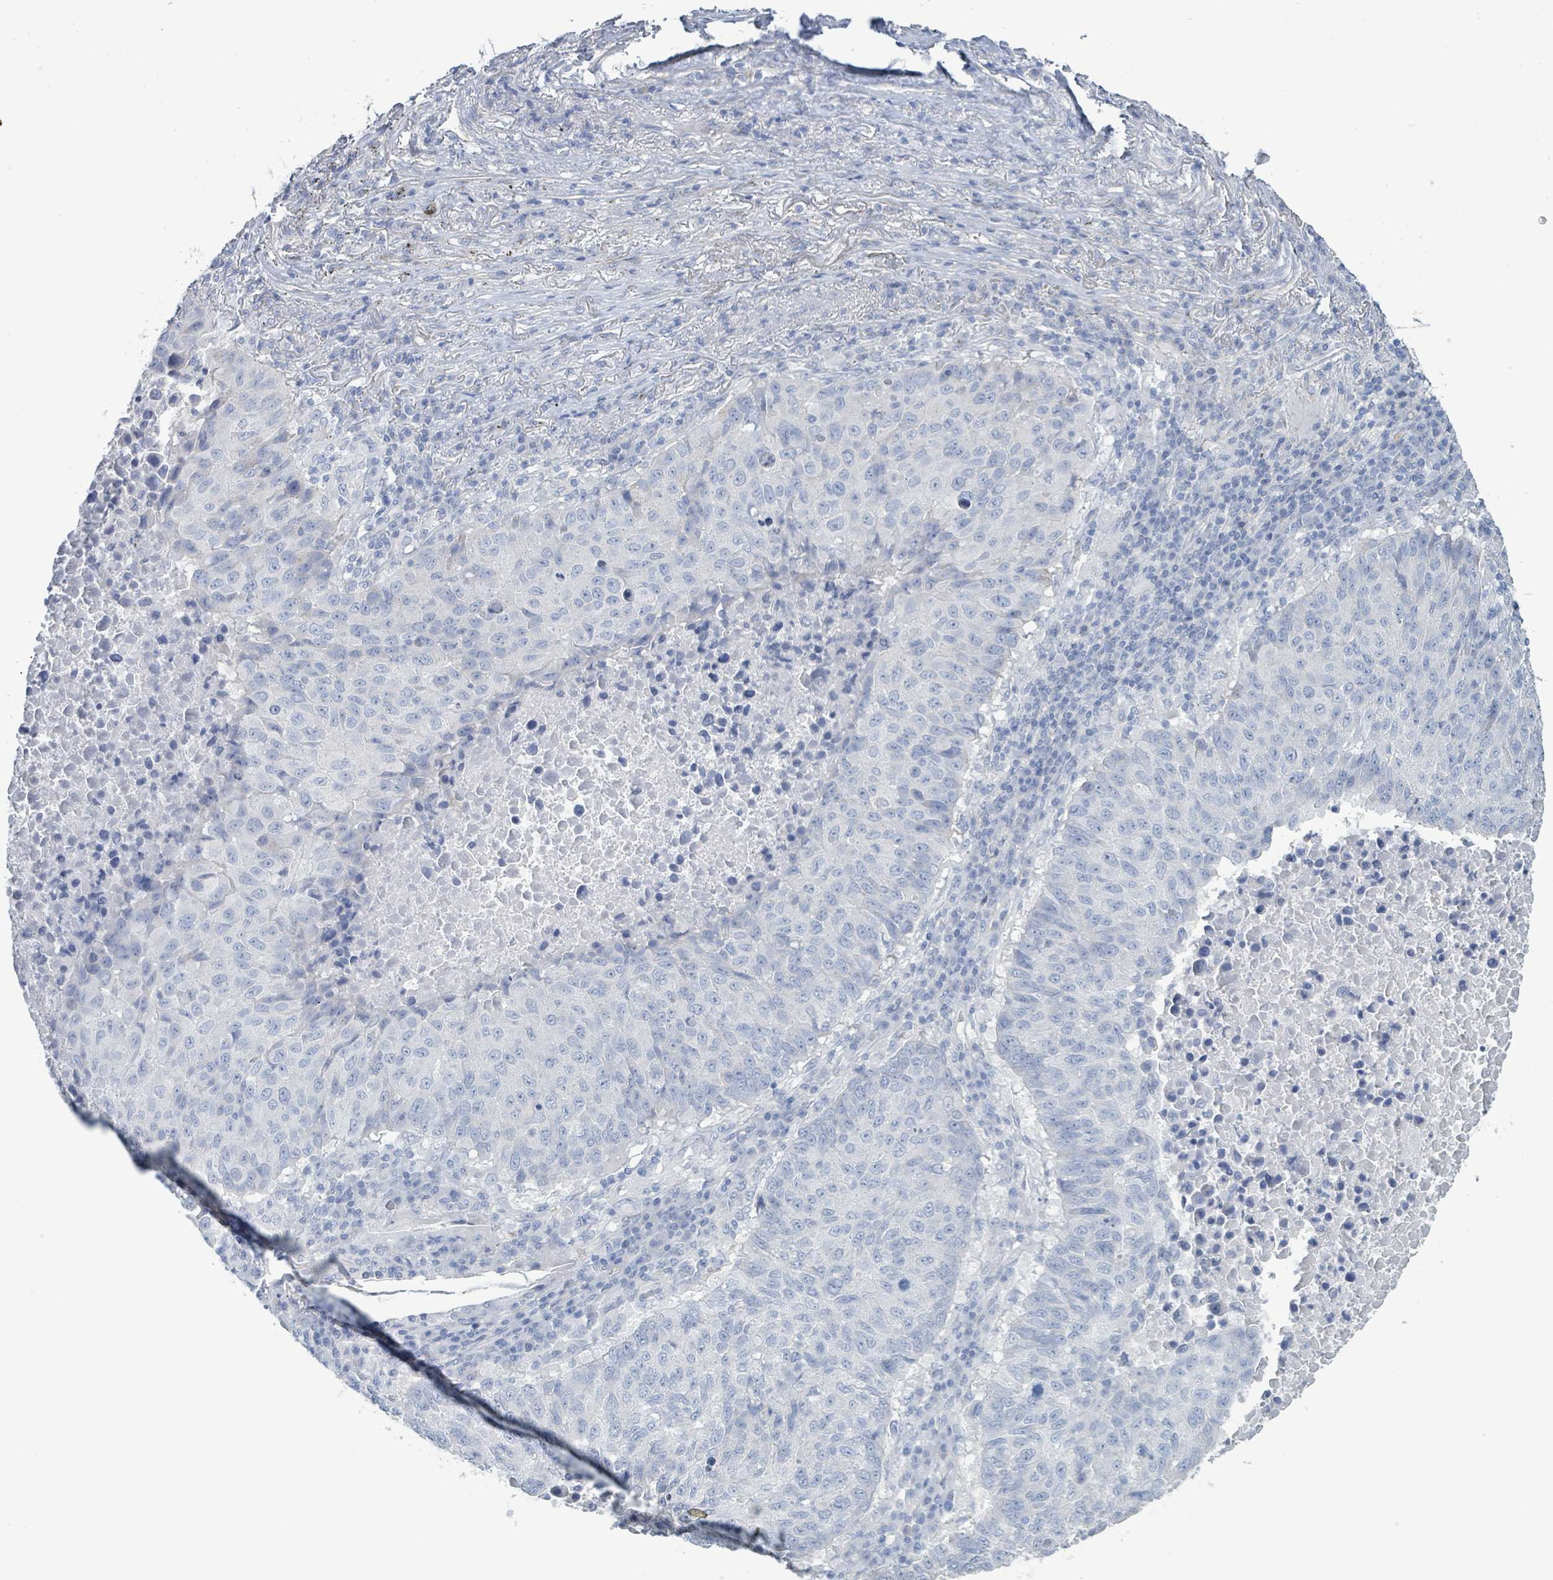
{"staining": {"intensity": "negative", "quantity": "none", "location": "none"}, "tissue": "lung cancer", "cell_type": "Tumor cells", "image_type": "cancer", "snomed": [{"axis": "morphology", "description": "Squamous cell carcinoma, NOS"}, {"axis": "topography", "description": "Lung"}], "caption": "DAB immunohistochemical staining of lung cancer (squamous cell carcinoma) reveals no significant staining in tumor cells.", "gene": "PKLR", "patient": {"sex": "male", "age": 73}}